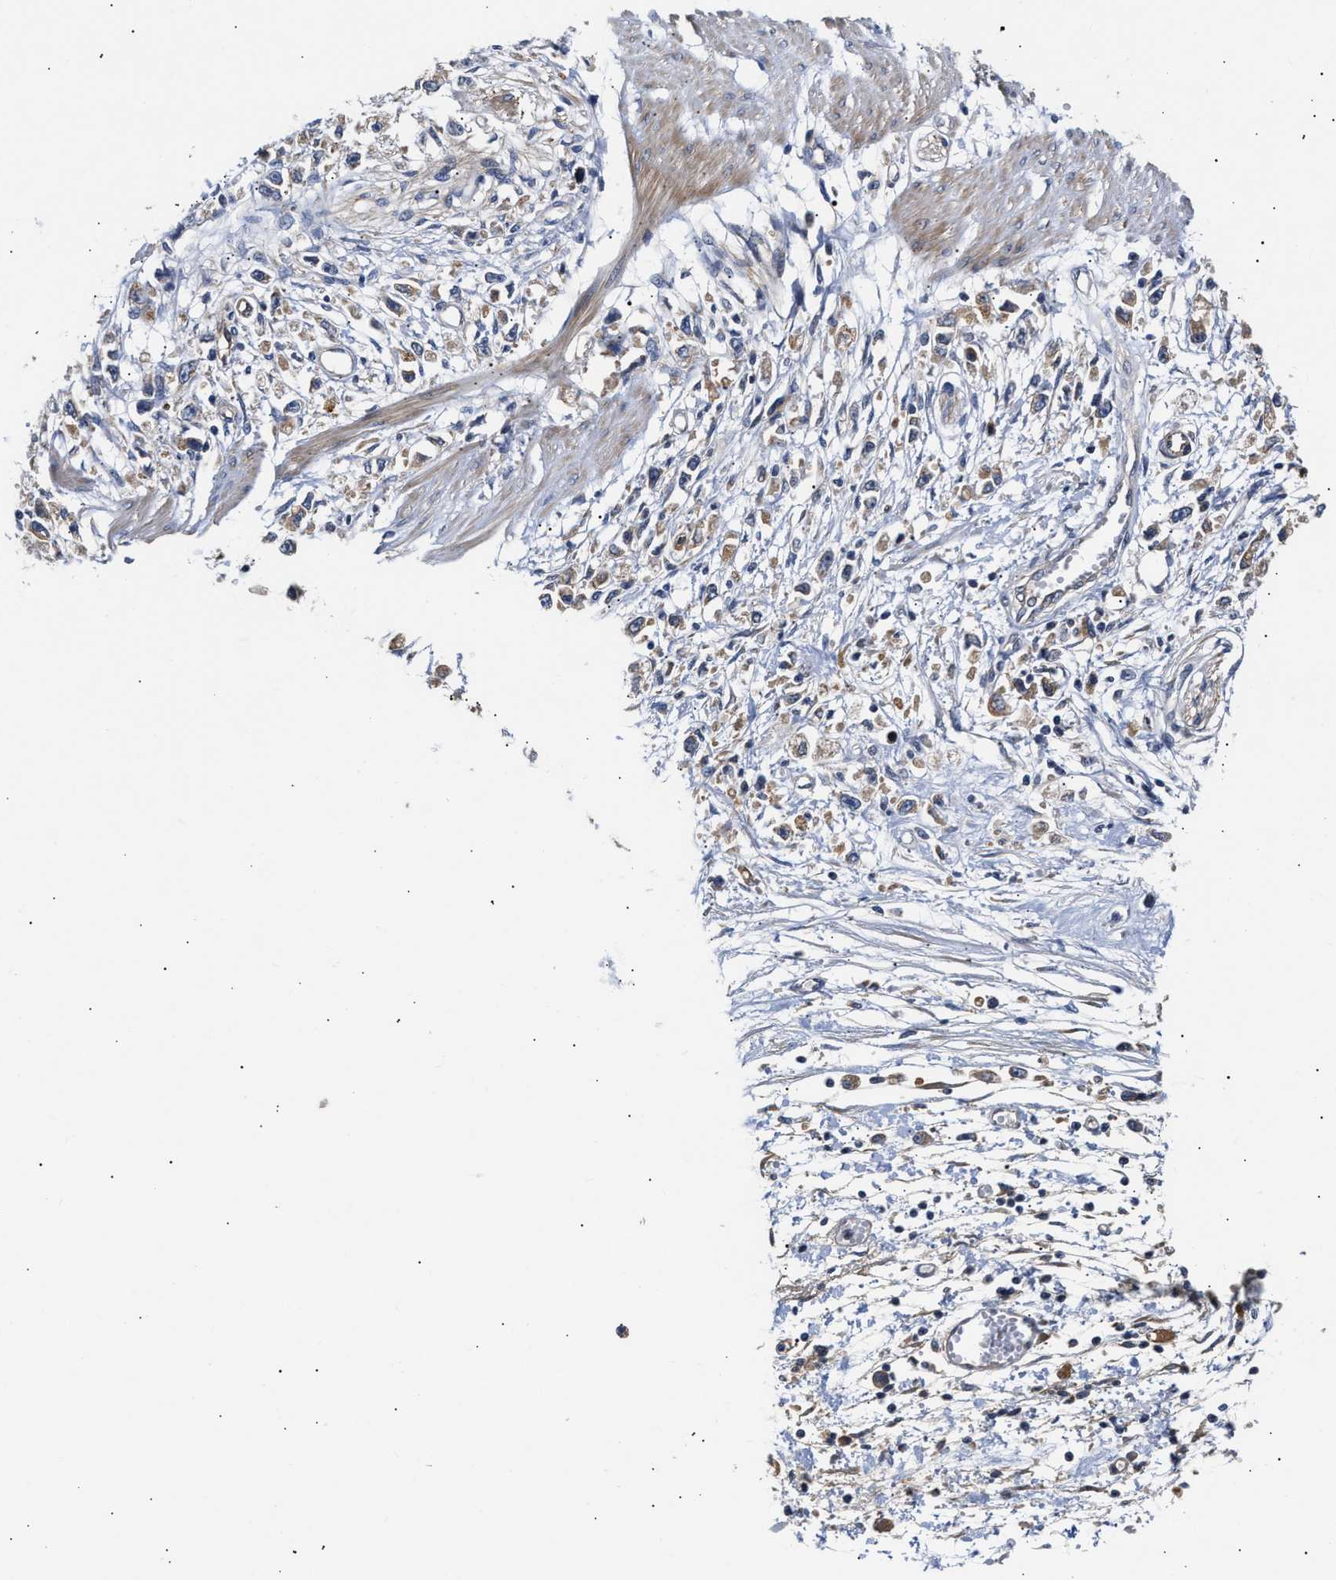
{"staining": {"intensity": "moderate", "quantity": "25%-75%", "location": "cytoplasmic/membranous"}, "tissue": "stomach cancer", "cell_type": "Tumor cells", "image_type": "cancer", "snomed": [{"axis": "morphology", "description": "Adenocarcinoma, NOS"}, {"axis": "topography", "description": "Stomach"}], "caption": "Immunohistochemistry of human adenocarcinoma (stomach) displays medium levels of moderate cytoplasmic/membranous staining in approximately 25%-75% of tumor cells.", "gene": "CCDC146", "patient": {"sex": "female", "age": 59}}